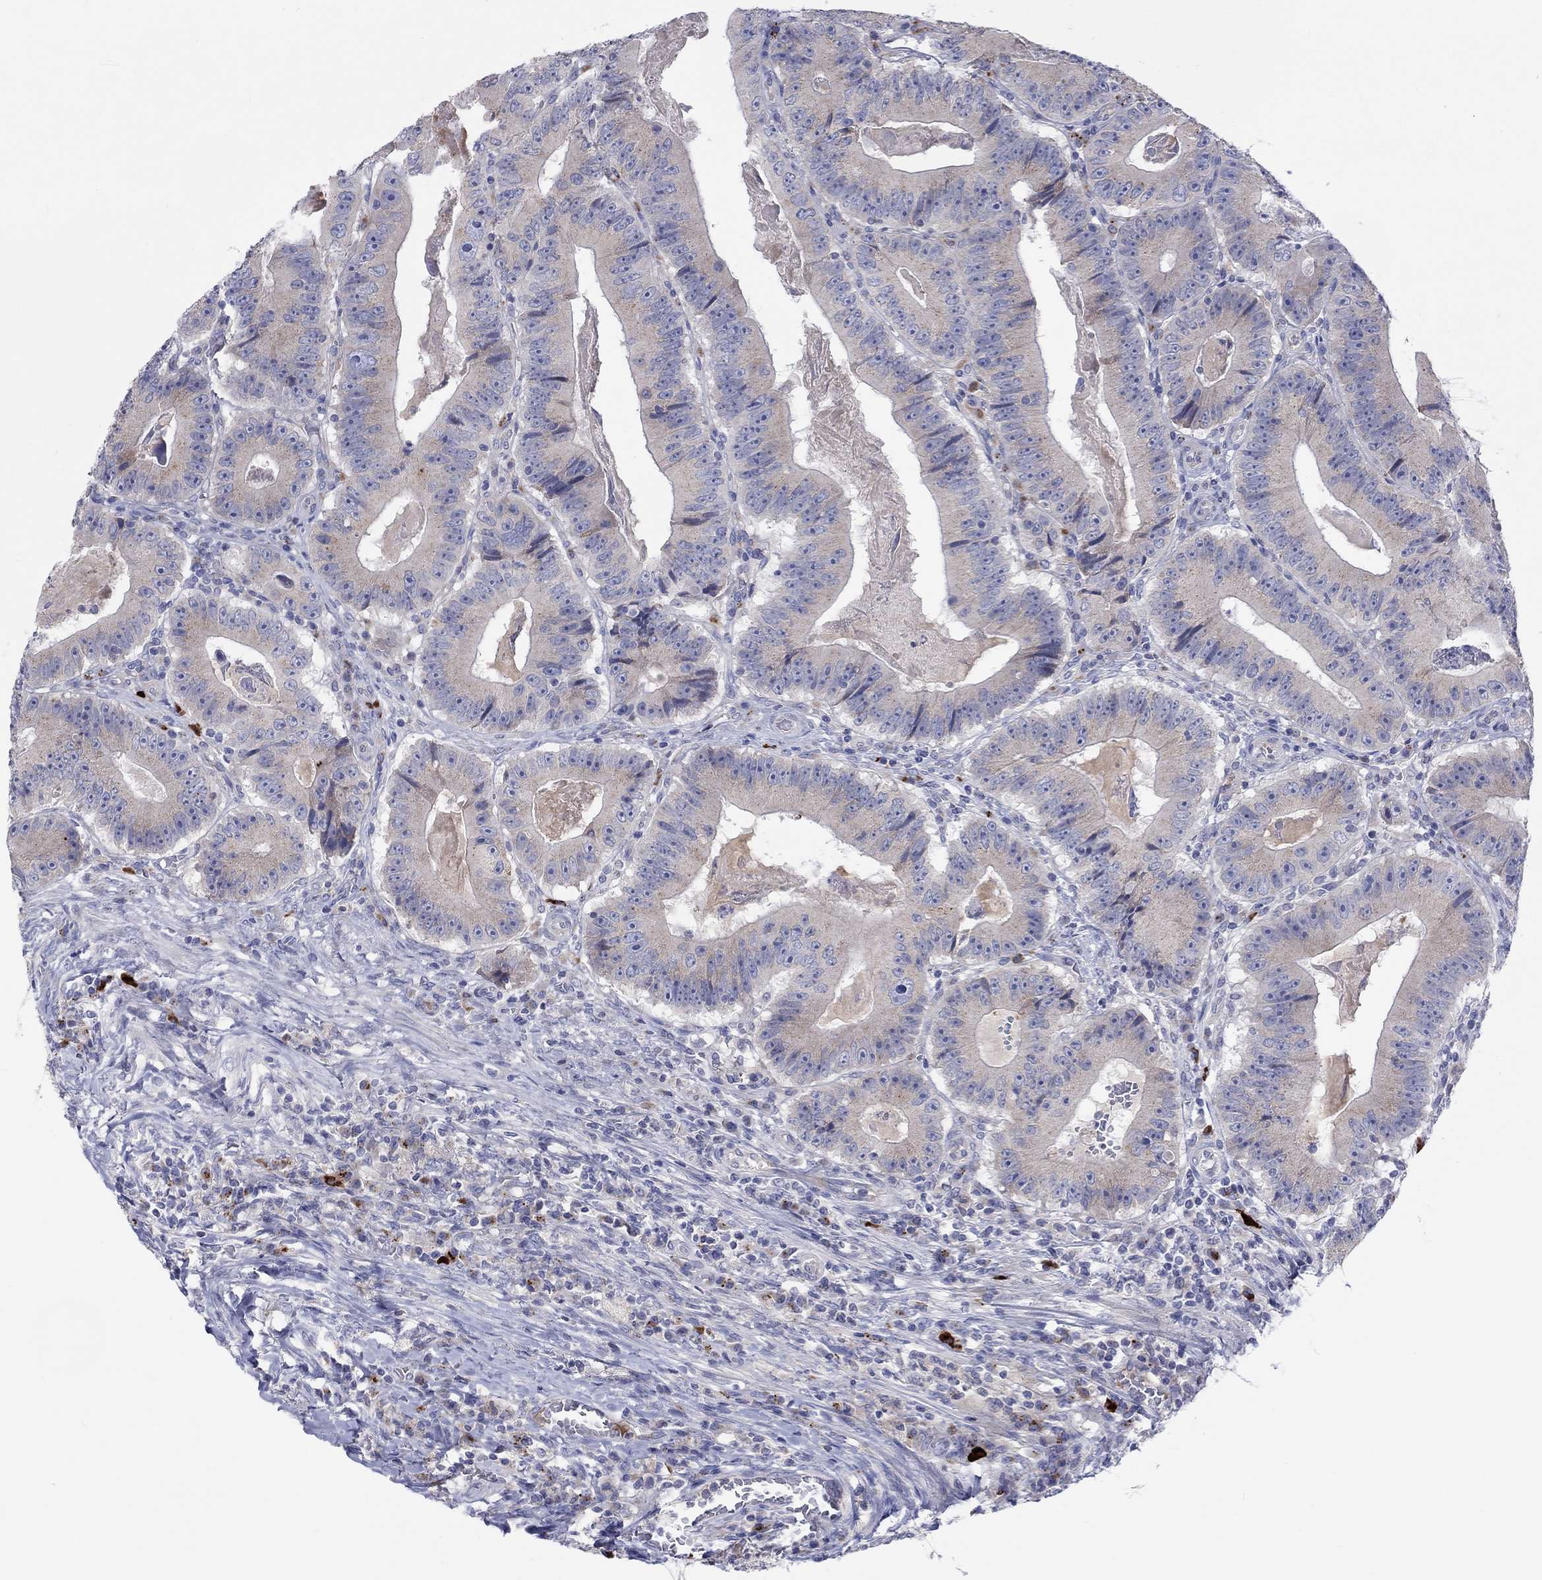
{"staining": {"intensity": "weak", "quantity": ">75%", "location": "cytoplasmic/membranous"}, "tissue": "colorectal cancer", "cell_type": "Tumor cells", "image_type": "cancer", "snomed": [{"axis": "morphology", "description": "Adenocarcinoma, NOS"}, {"axis": "topography", "description": "Colon"}], "caption": "Immunohistochemistry (IHC) staining of colorectal cancer, which displays low levels of weak cytoplasmic/membranous positivity in about >75% of tumor cells indicating weak cytoplasmic/membranous protein expression. The staining was performed using DAB (3,3'-diaminobenzidine) (brown) for protein detection and nuclei were counterstained in hematoxylin (blue).", "gene": "BCO2", "patient": {"sex": "female", "age": 86}}